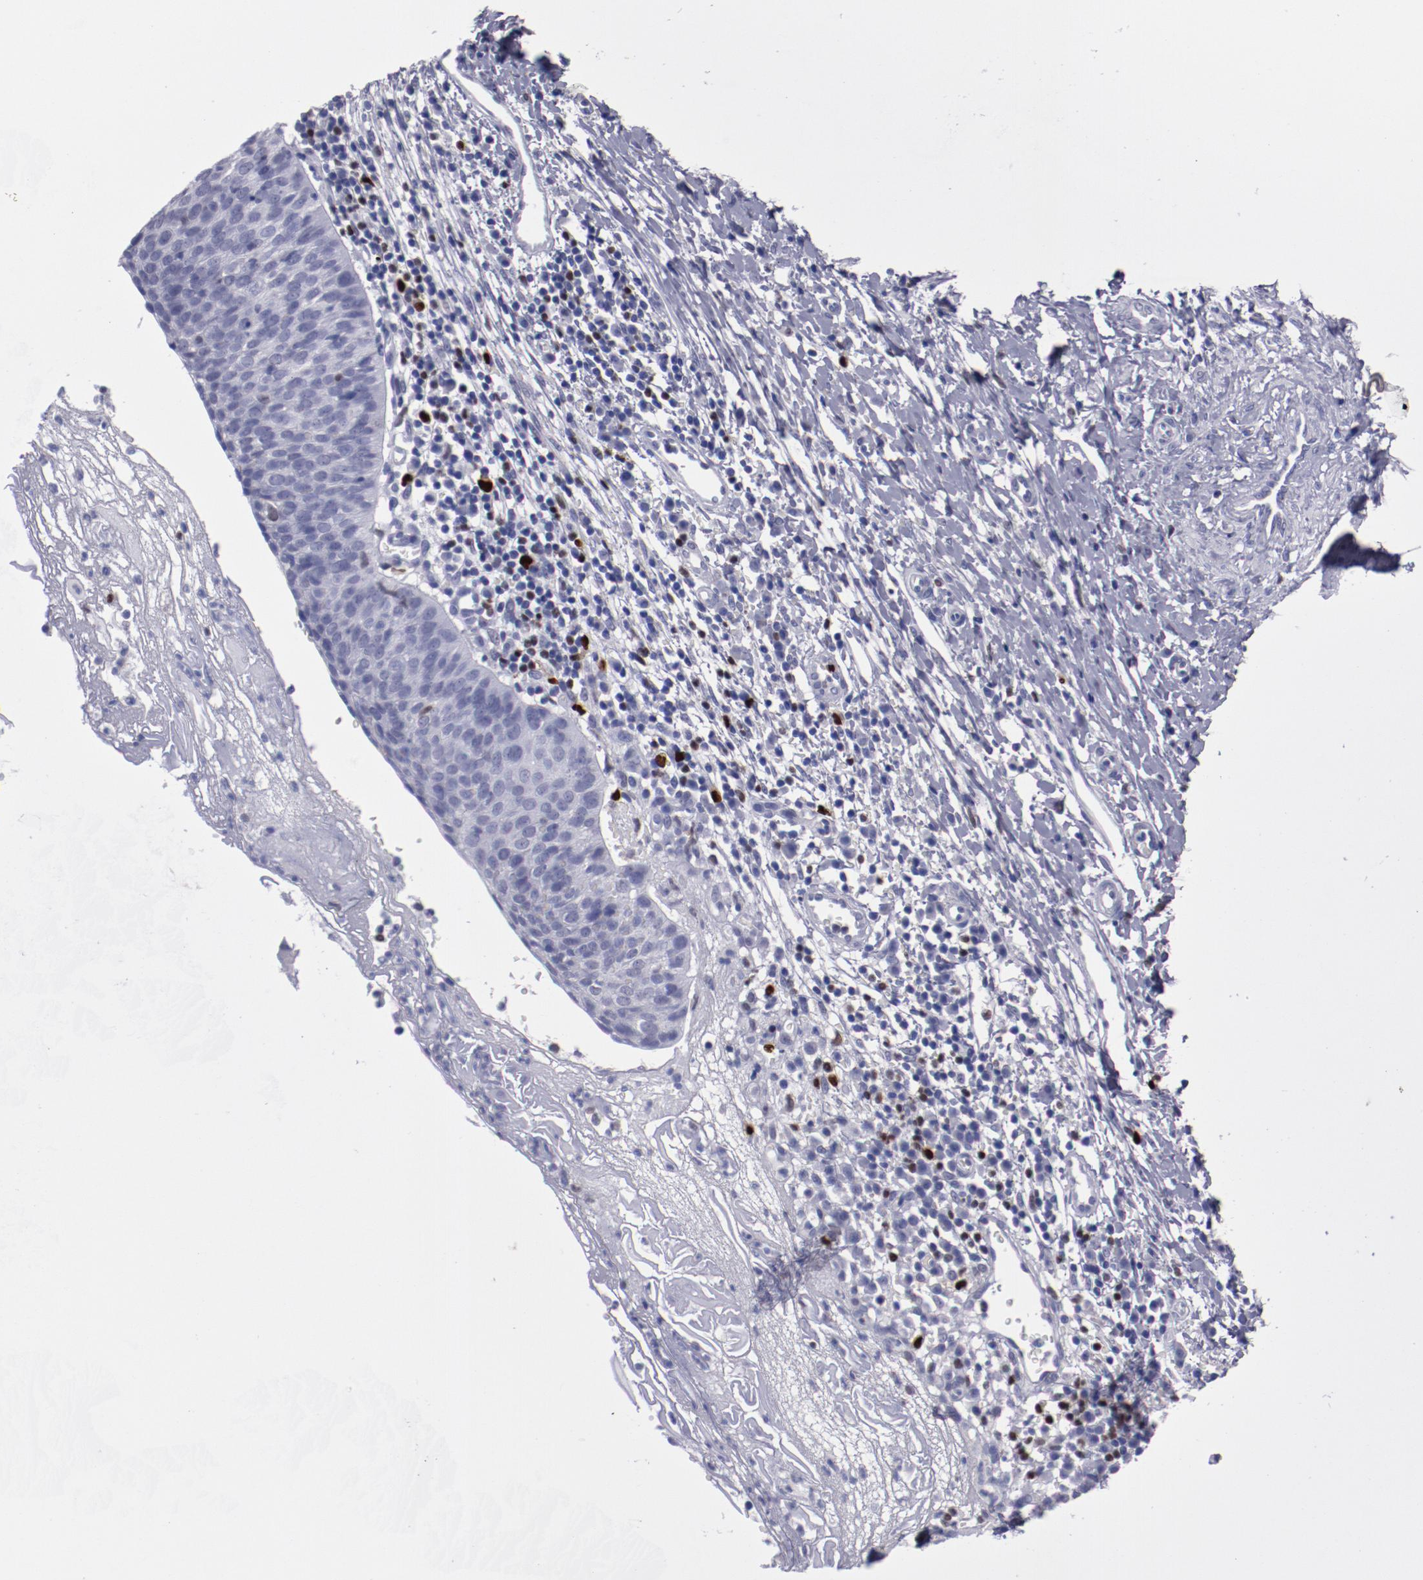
{"staining": {"intensity": "negative", "quantity": "none", "location": "none"}, "tissue": "cervical cancer", "cell_type": "Tumor cells", "image_type": "cancer", "snomed": [{"axis": "morphology", "description": "Normal tissue, NOS"}, {"axis": "morphology", "description": "Squamous cell carcinoma, NOS"}, {"axis": "topography", "description": "Cervix"}], "caption": "Cervical cancer was stained to show a protein in brown. There is no significant staining in tumor cells.", "gene": "IRF8", "patient": {"sex": "female", "age": 39}}